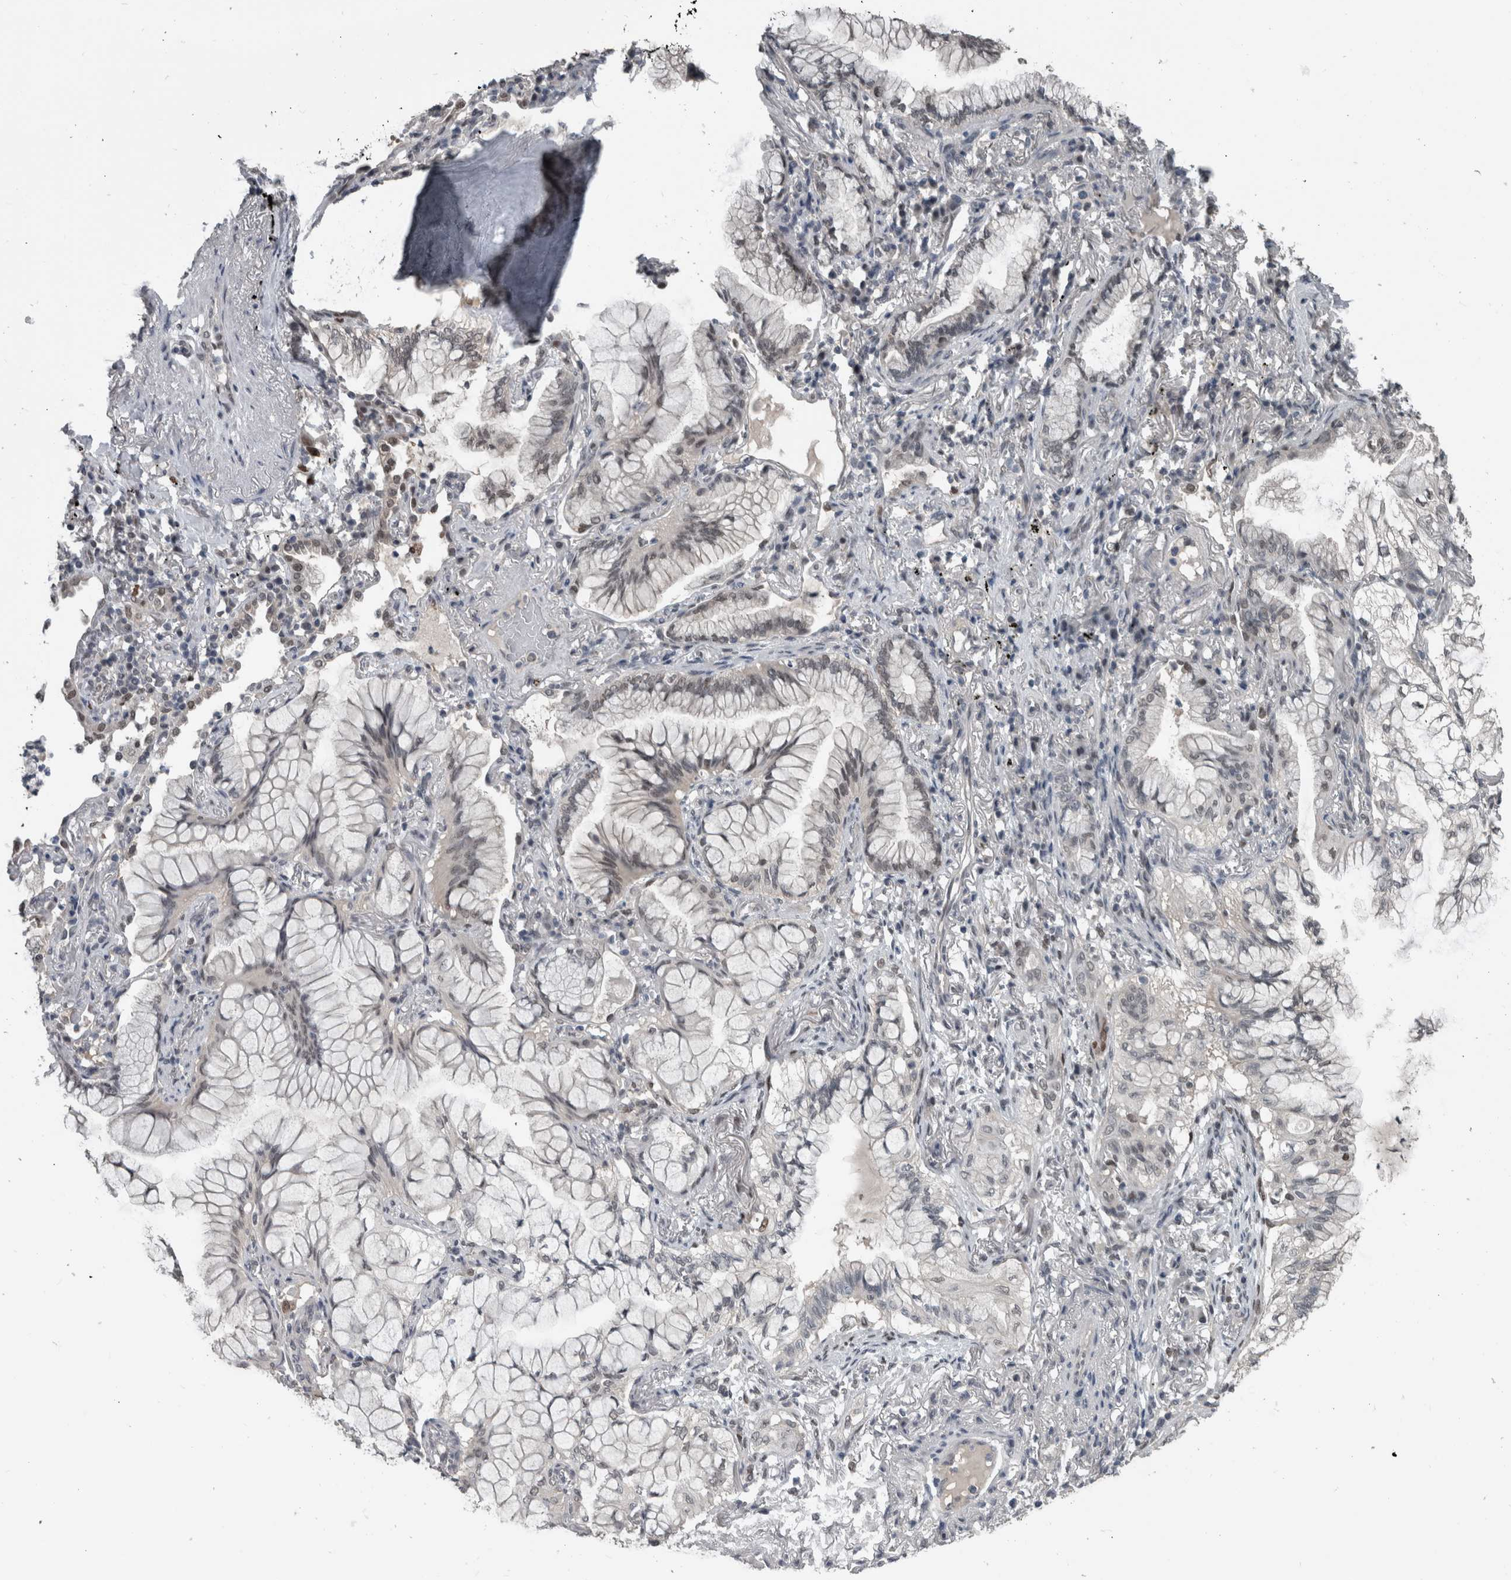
{"staining": {"intensity": "weak", "quantity": "<25%", "location": "nuclear"}, "tissue": "lung cancer", "cell_type": "Tumor cells", "image_type": "cancer", "snomed": [{"axis": "morphology", "description": "Adenocarcinoma, NOS"}, {"axis": "topography", "description": "Lung"}], "caption": "Immunohistochemistry of adenocarcinoma (lung) reveals no staining in tumor cells.", "gene": "ZBTB21", "patient": {"sex": "female", "age": 70}}